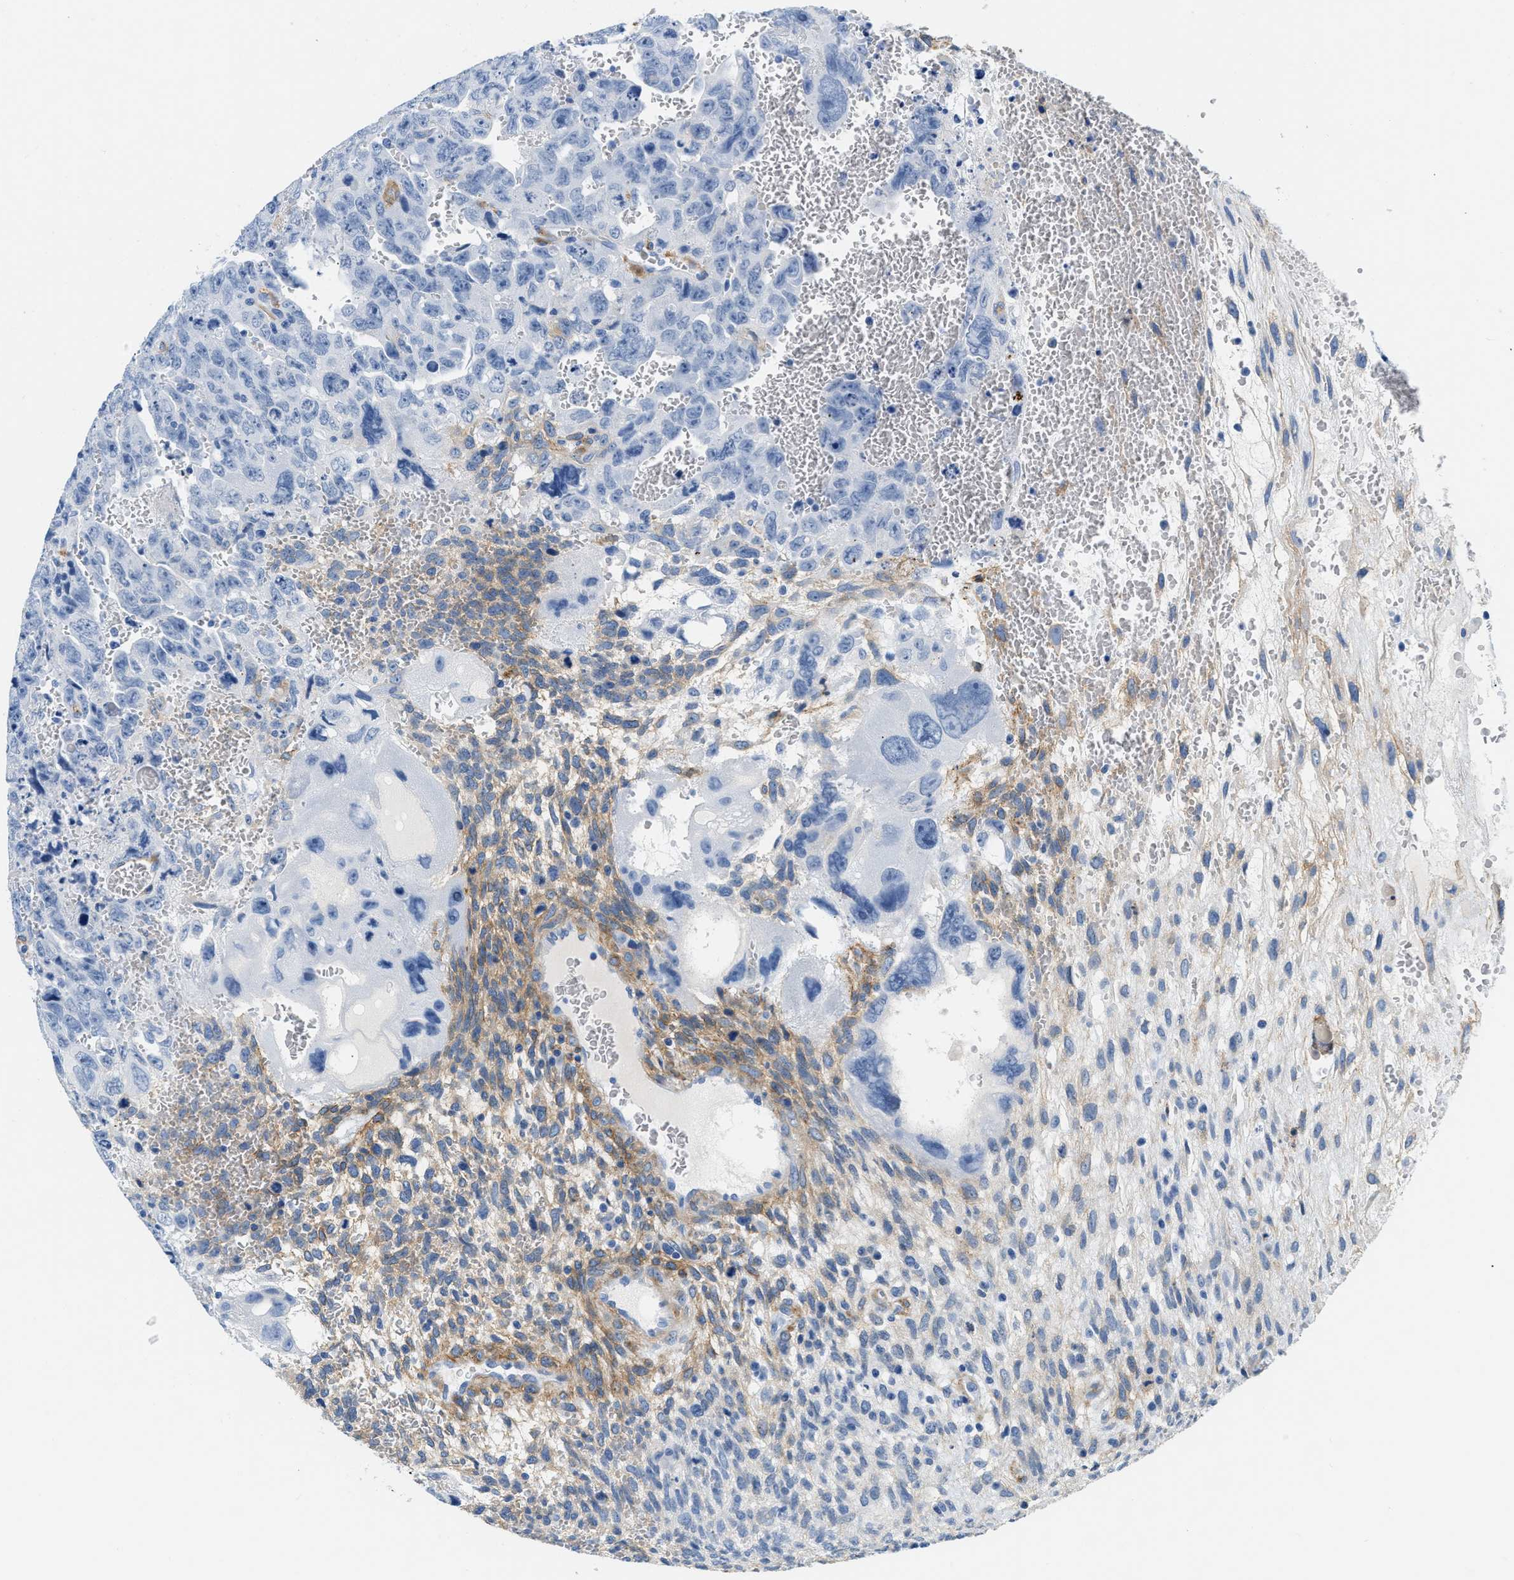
{"staining": {"intensity": "negative", "quantity": "none", "location": "none"}, "tissue": "testis cancer", "cell_type": "Tumor cells", "image_type": "cancer", "snomed": [{"axis": "morphology", "description": "Carcinoma, Embryonal, NOS"}, {"axis": "topography", "description": "Testis"}], "caption": "This histopathology image is of testis cancer (embryonal carcinoma) stained with immunohistochemistry to label a protein in brown with the nuclei are counter-stained blue. There is no staining in tumor cells.", "gene": "PDGFRB", "patient": {"sex": "male", "age": 28}}